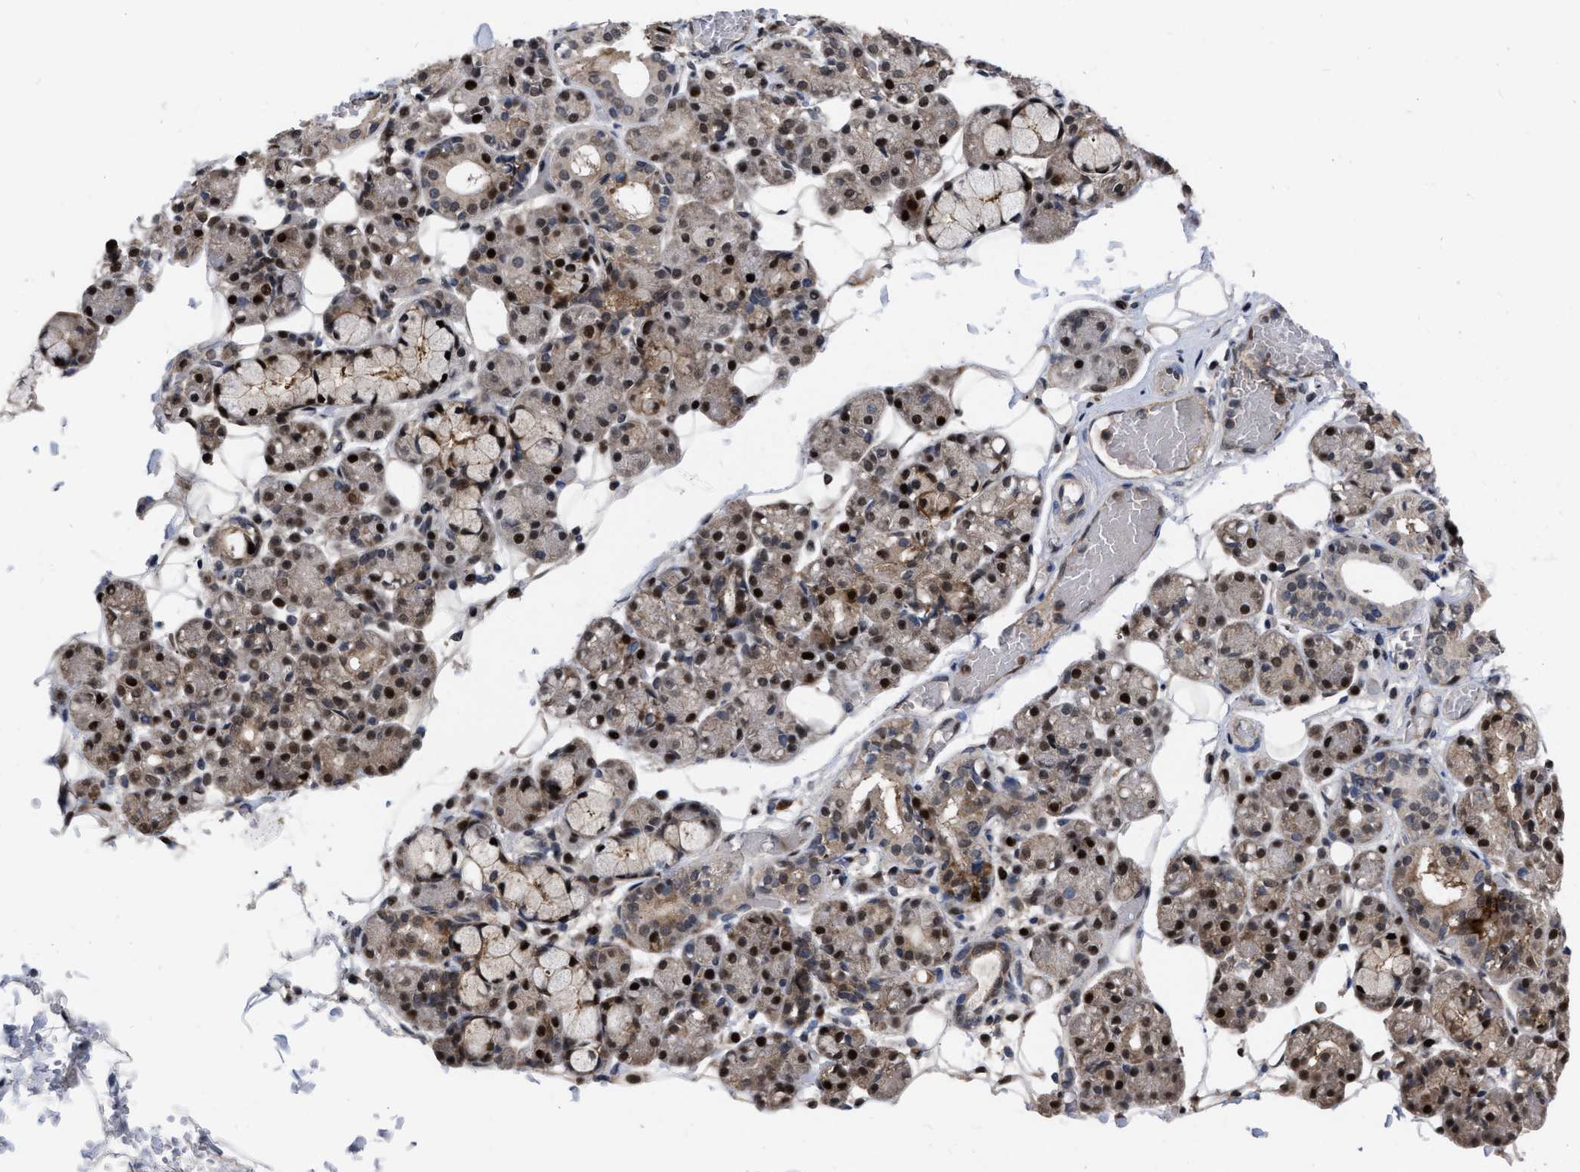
{"staining": {"intensity": "strong", "quantity": "25%-75%", "location": "cytoplasmic/membranous,nuclear"}, "tissue": "salivary gland", "cell_type": "Glandular cells", "image_type": "normal", "snomed": [{"axis": "morphology", "description": "Normal tissue, NOS"}, {"axis": "topography", "description": "Salivary gland"}], "caption": "Glandular cells reveal strong cytoplasmic/membranous,nuclear positivity in approximately 25%-75% of cells in benign salivary gland.", "gene": "MDM4", "patient": {"sex": "male", "age": 63}}